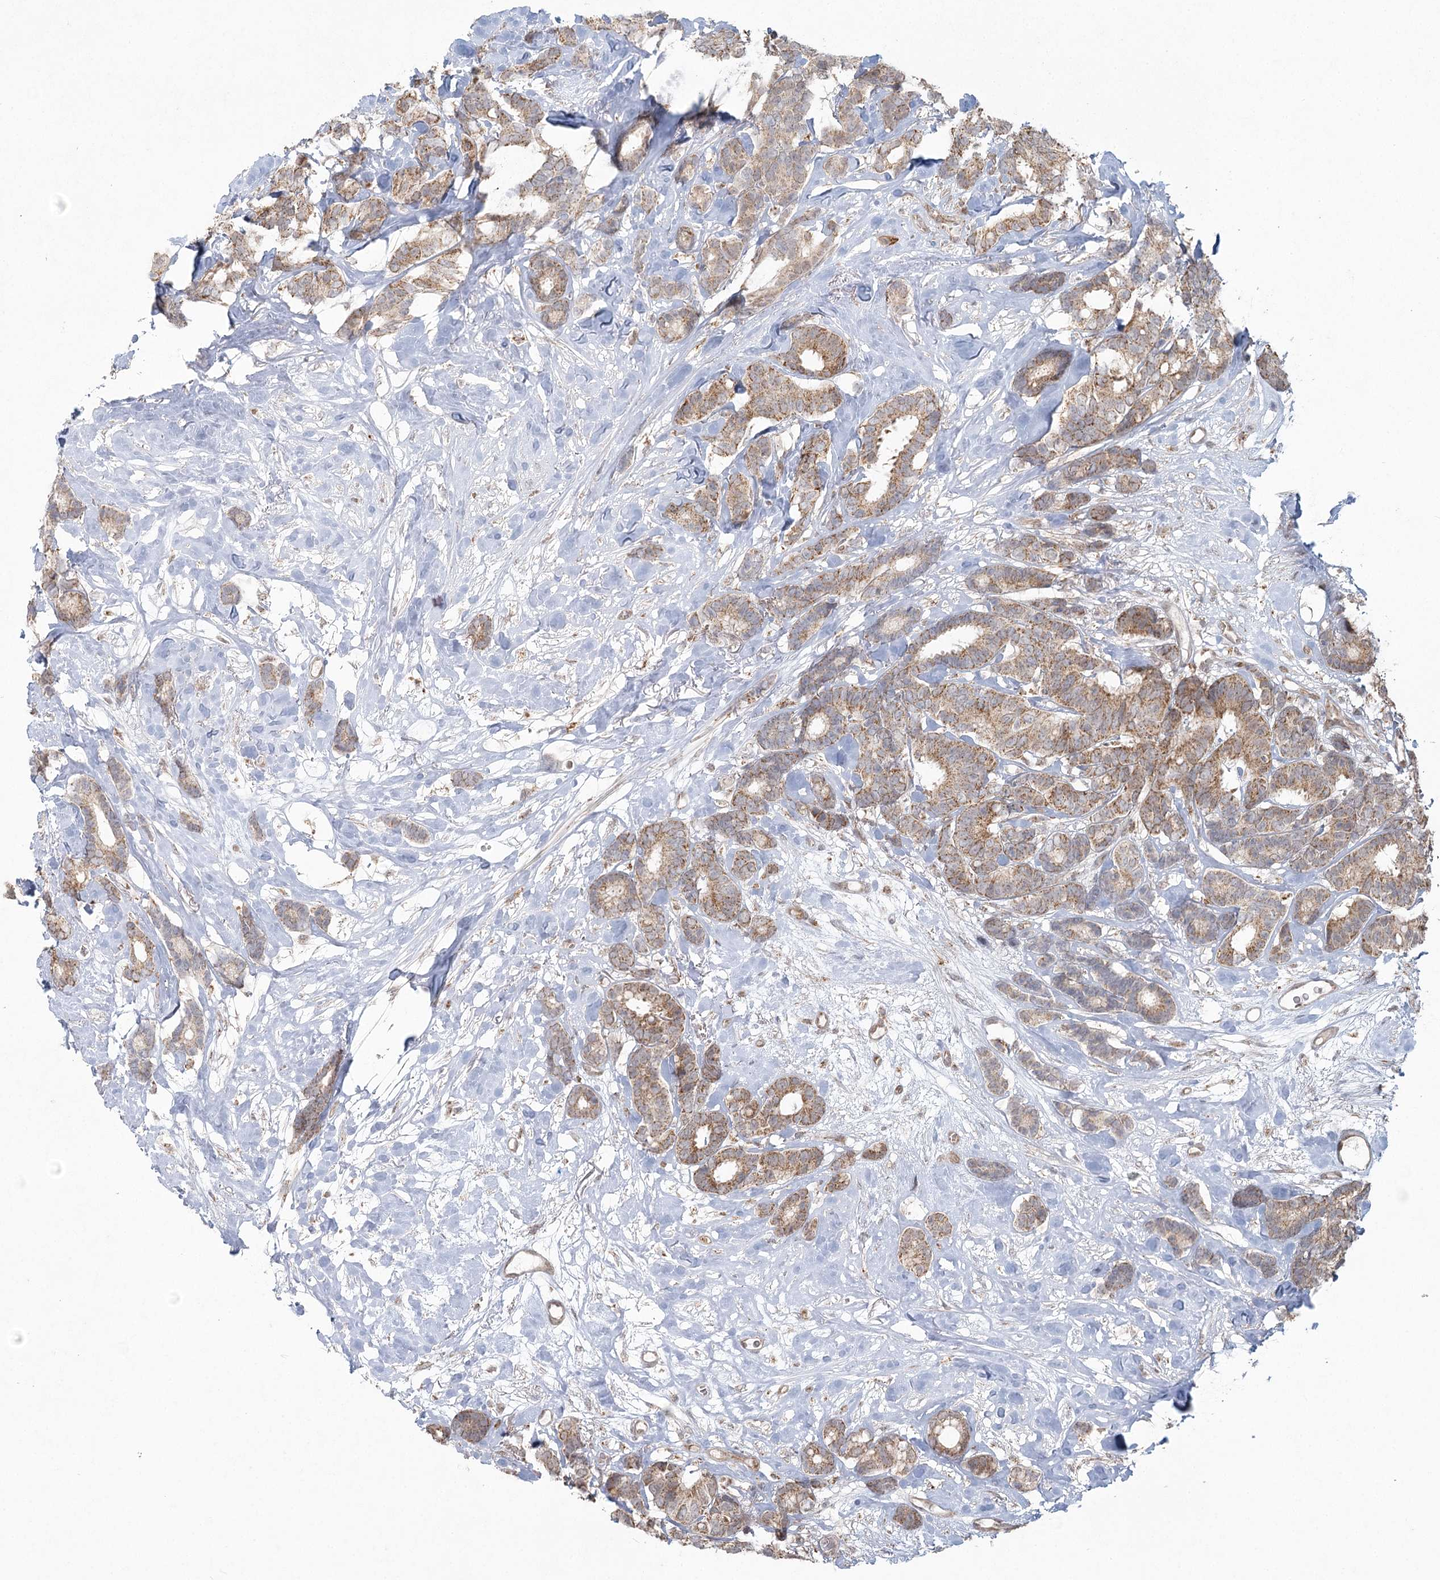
{"staining": {"intensity": "moderate", "quantity": ">75%", "location": "cytoplasmic/membranous"}, "tissue": "breast cancer", "cell_type": "Tumor cells", "image_type": "cancer", "snomed": [{"axis": "morphology", "description": "Duct carcinoma"}, {"axis": "topography", "description": "Breast"}], "caption": "Infiltrating ductal carcinoma (breast) stained with a protein marker exhibits moderate staining in tumor cells.", "gene": "LACTB", "patient": {"sex": "female", "age": 87}}